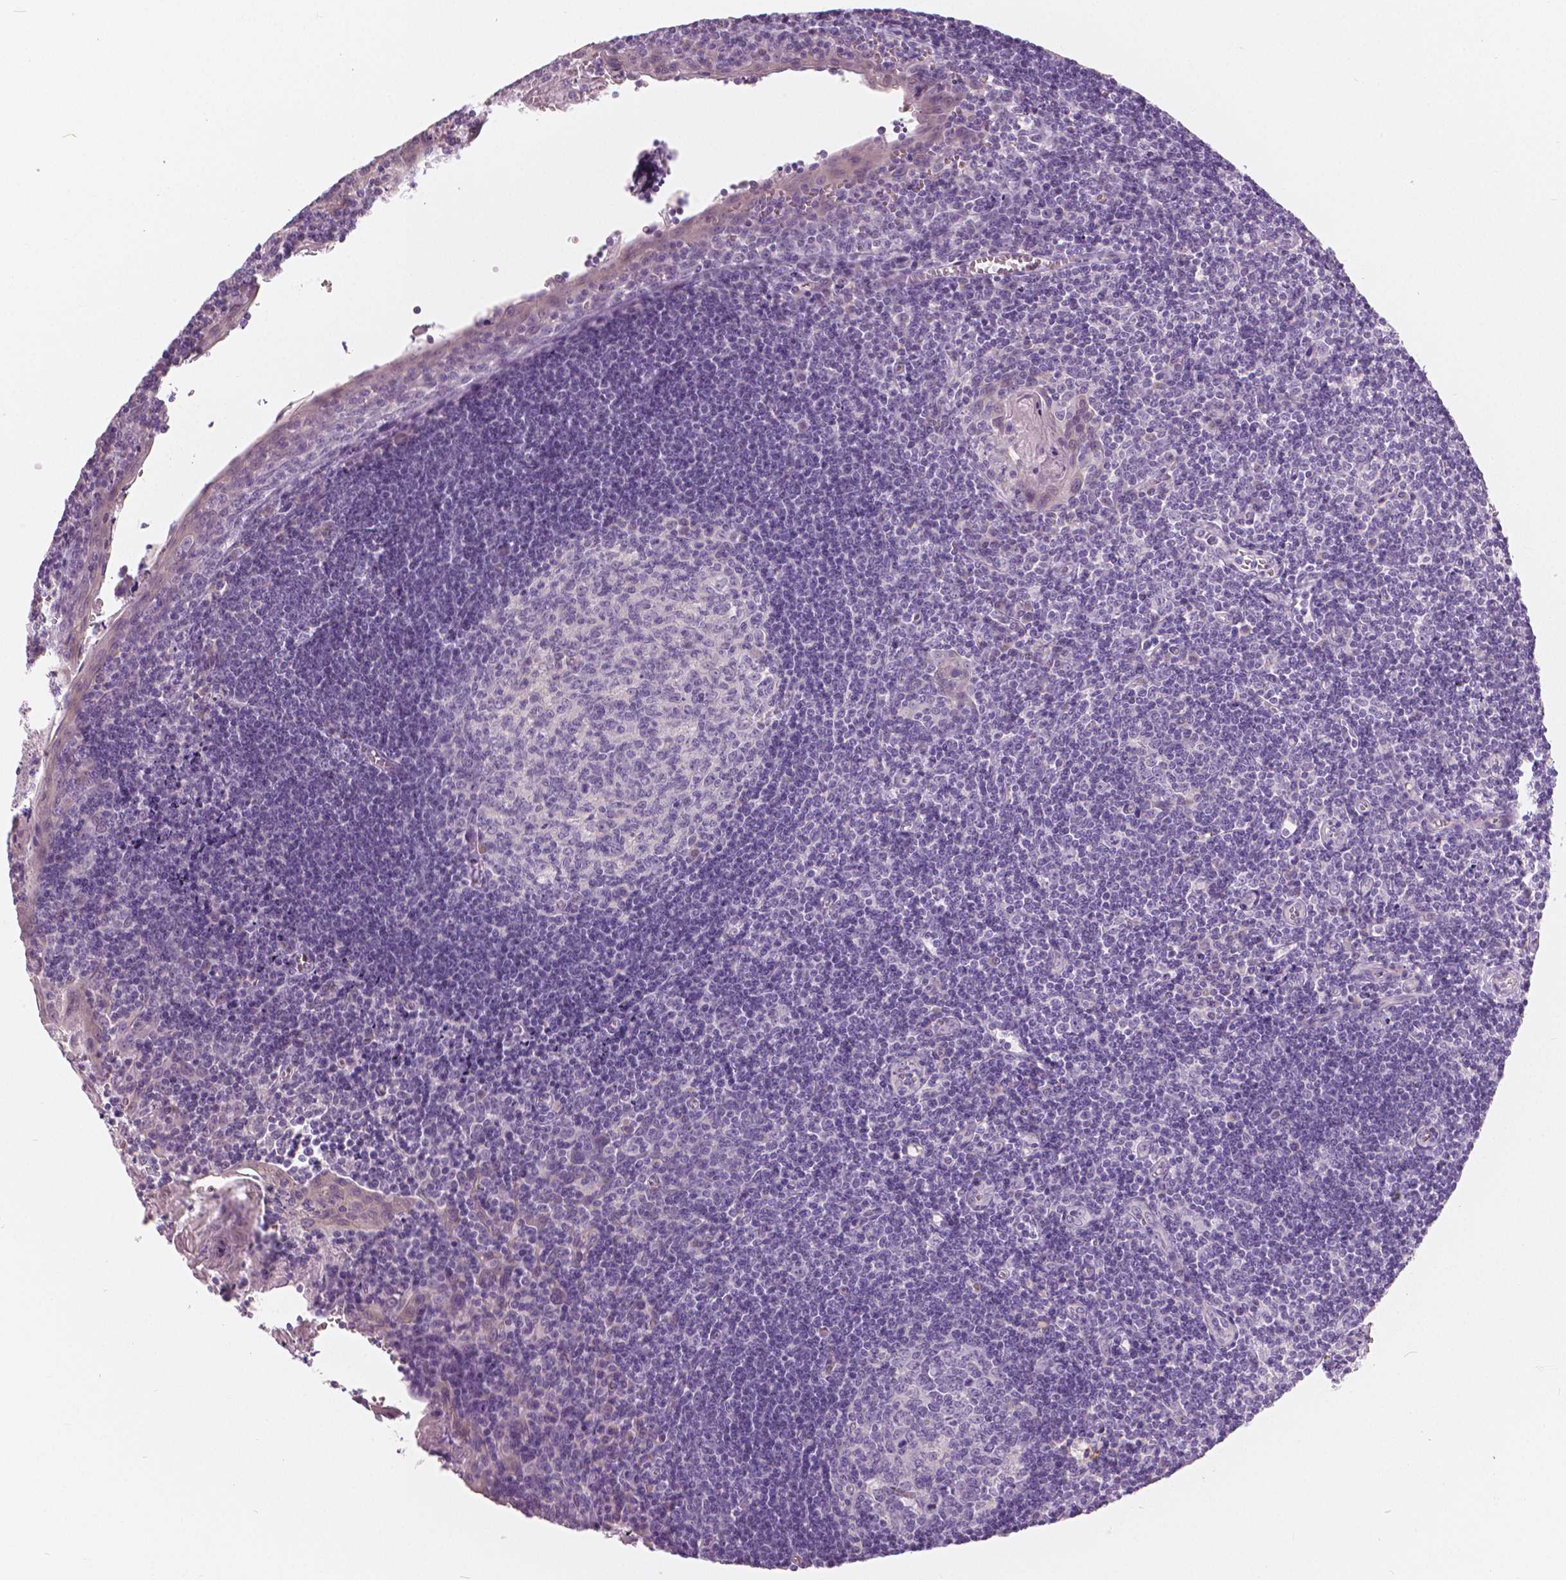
{"staining": {"intensity": "negative", "quantity": "none", "location": "none"}, "tissue": "tonsil", "cell_type": "Germinal center cells", "image_type": "normal", "snomed": [{"axis": "morphology", "description": "Normal tissue, NOS"}, {"axis": "morphology", "description": "Inflammation, NOS"}, {"axis": "topography", "description": "Tonsil"}], "caption": "High magnification brightfield microscopy of normal tonsil stained with DAB (3,3'-diaminobenzidine) (brown) and counterstained with hematoxylin (blue): germinal center cells show no significant expression. The staining was performed using DAB (3,3'-diaminobenzidine) to visualize the protein expression in brown, while the nuclei were stained in blue with hematoxylin (Magnification: 20x).", "gene": "A4GNT", "patient": {"sex": "female", "age": 31}}